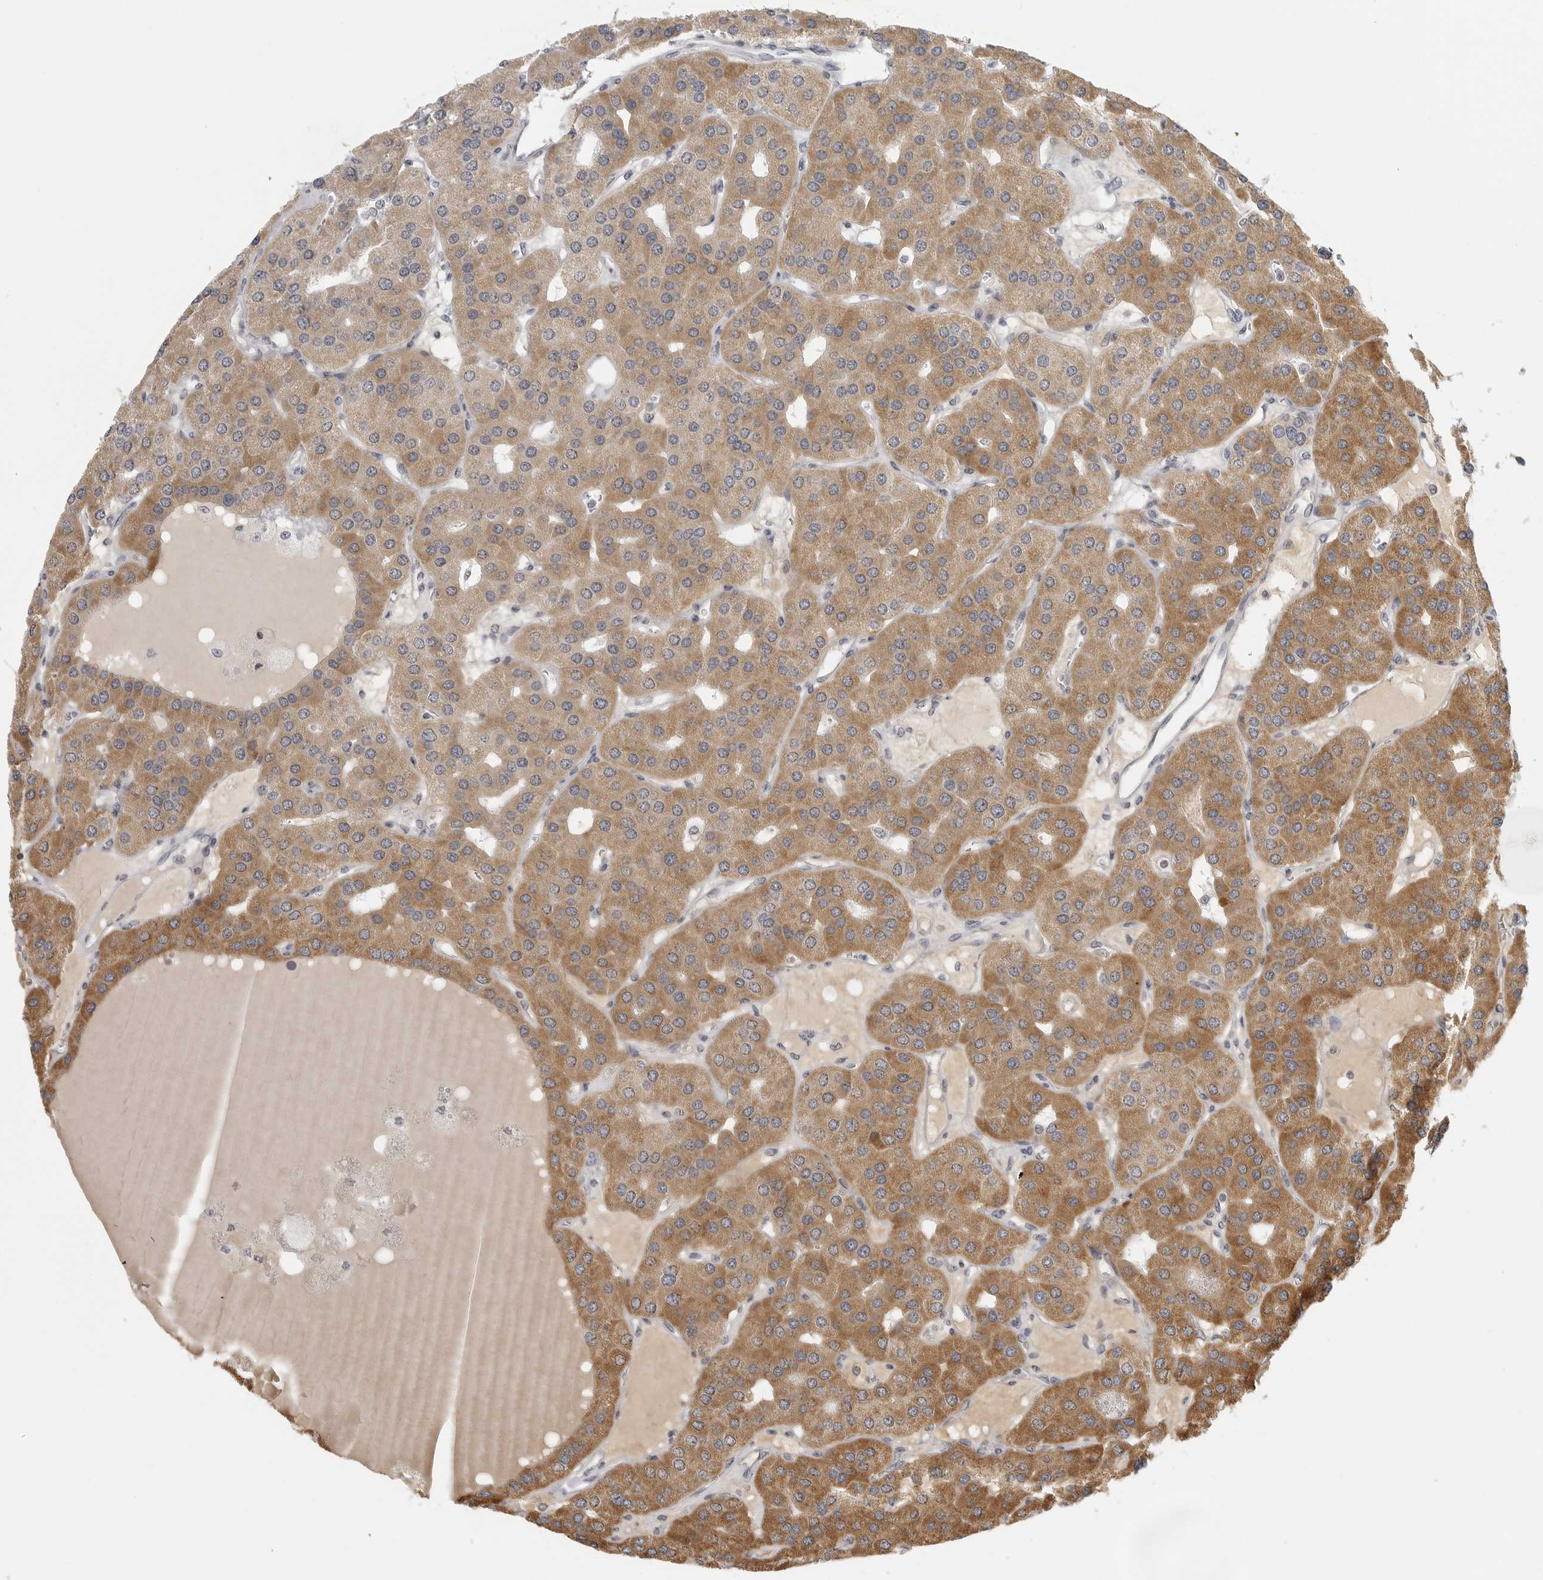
{"staining": {"intensity": "moderate", "quantity": "25%-75%", "location": "cytoplasmic/membranous"}, "tissue": "parathyroid gland", "cell_type": "Glandular cells", "image_type": "normal", "snomed": [{"axis": "morphology", "description": "Normal tissue, NOS"}, {"axis": "morphology", "description": "Adenoma, NOS"}, {"axis": "topography", "description": "Parathyroid gland"}], "caption": "Immunohistochemistry photomicrograph of unremarkable parathyroid gland: human parathyroid gland stained using IHC exhibits medium levels of moderate protein expression localized specifically in the cytoplasmic/membranous of glandular cells, appearing as a cytoplasmic/membranous brown color.", "gene": "MAP7D1", "patient": {"sex": "female", "age": 86}}